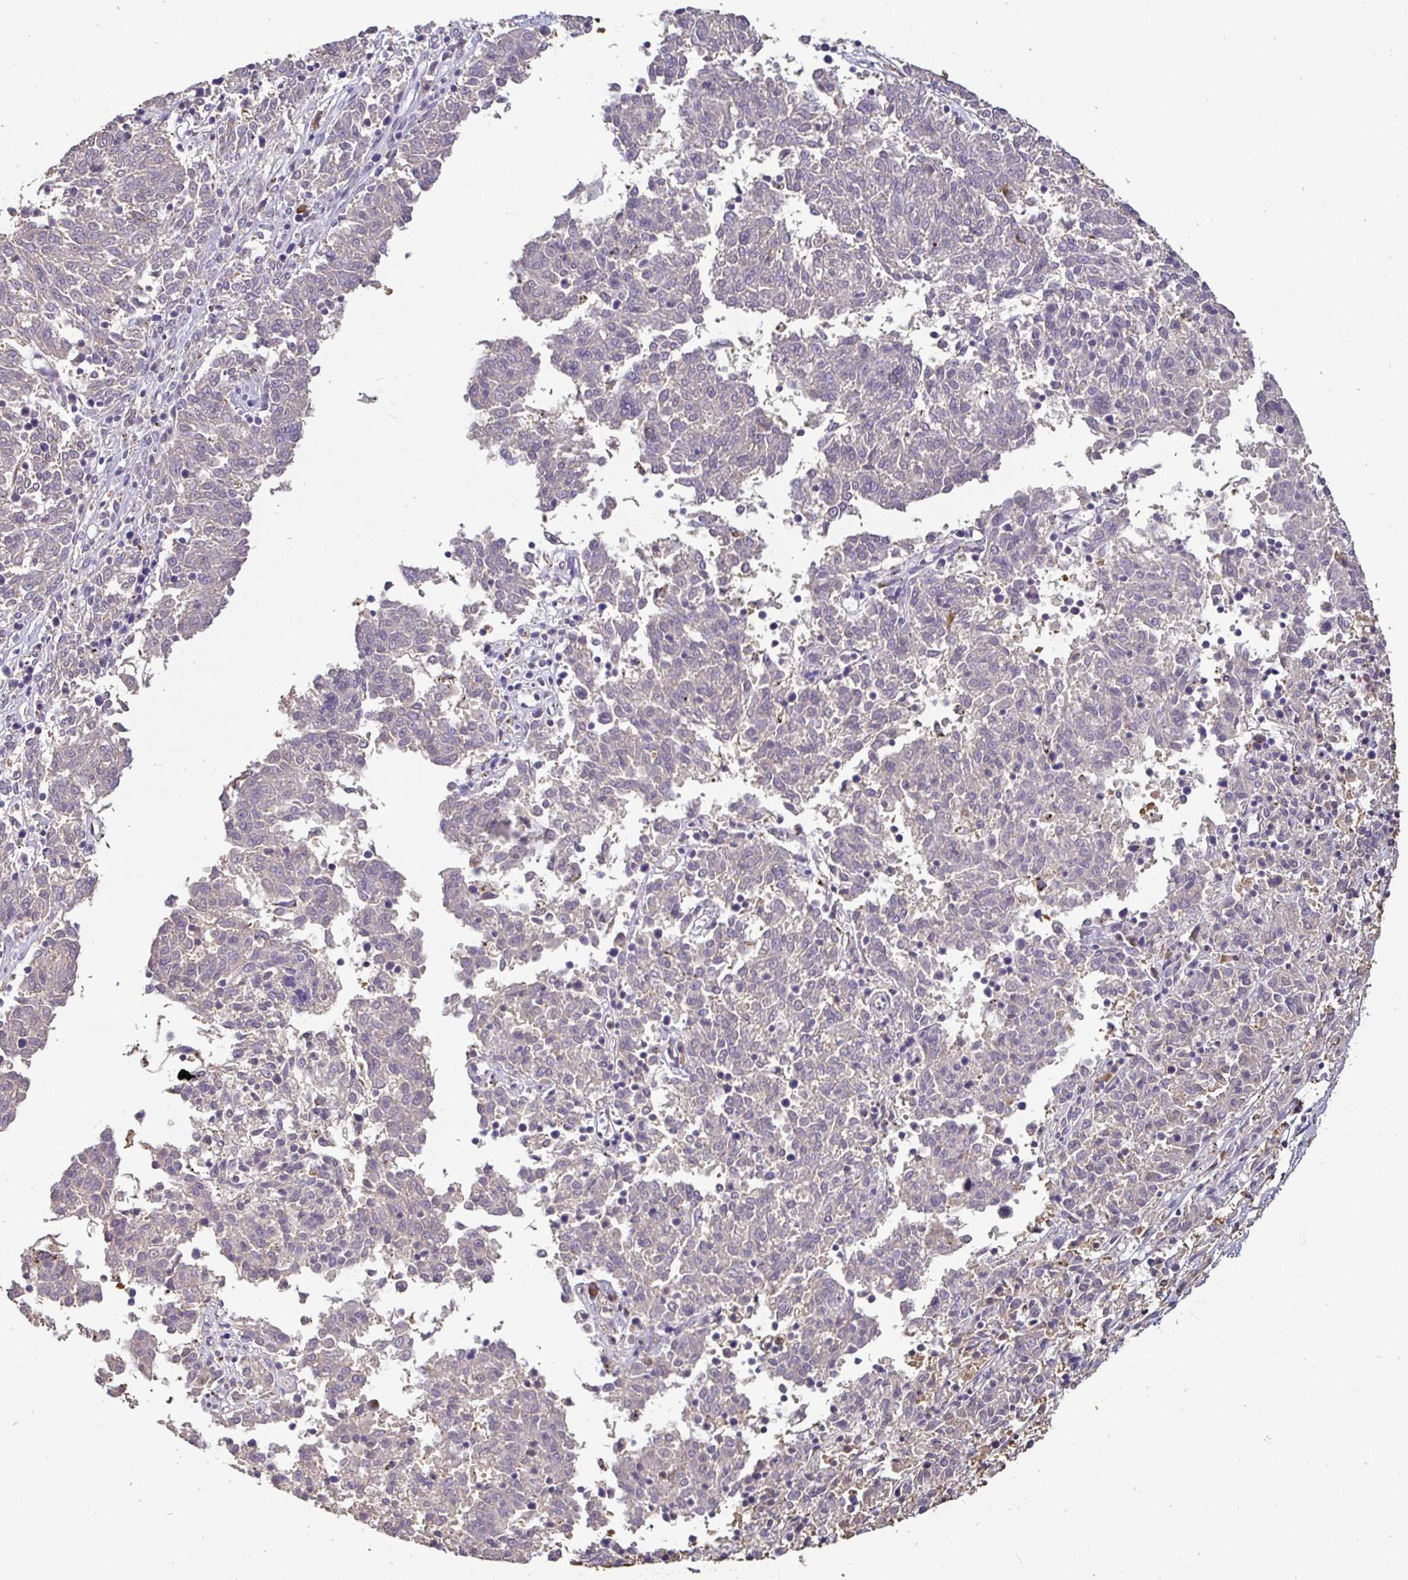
{"staining": {"intensity": "negative", "quantity": "none", "location": "none"}, "tissue": "melanoma", "cell_type": "Tumor cells", "image_type": "cancer", "snomed": [{"axis": "morphology", "description": "Malignant melanoma, NOS"}, {"axis": "topography", "description": "Skin"}], "caption": "IHC micrograph of human melanoma stained for a protein (brown), which shows no expression in tumor cells.", "gene": "MAPK8IP3", "patient": {"sex": "female", "age": 72}}